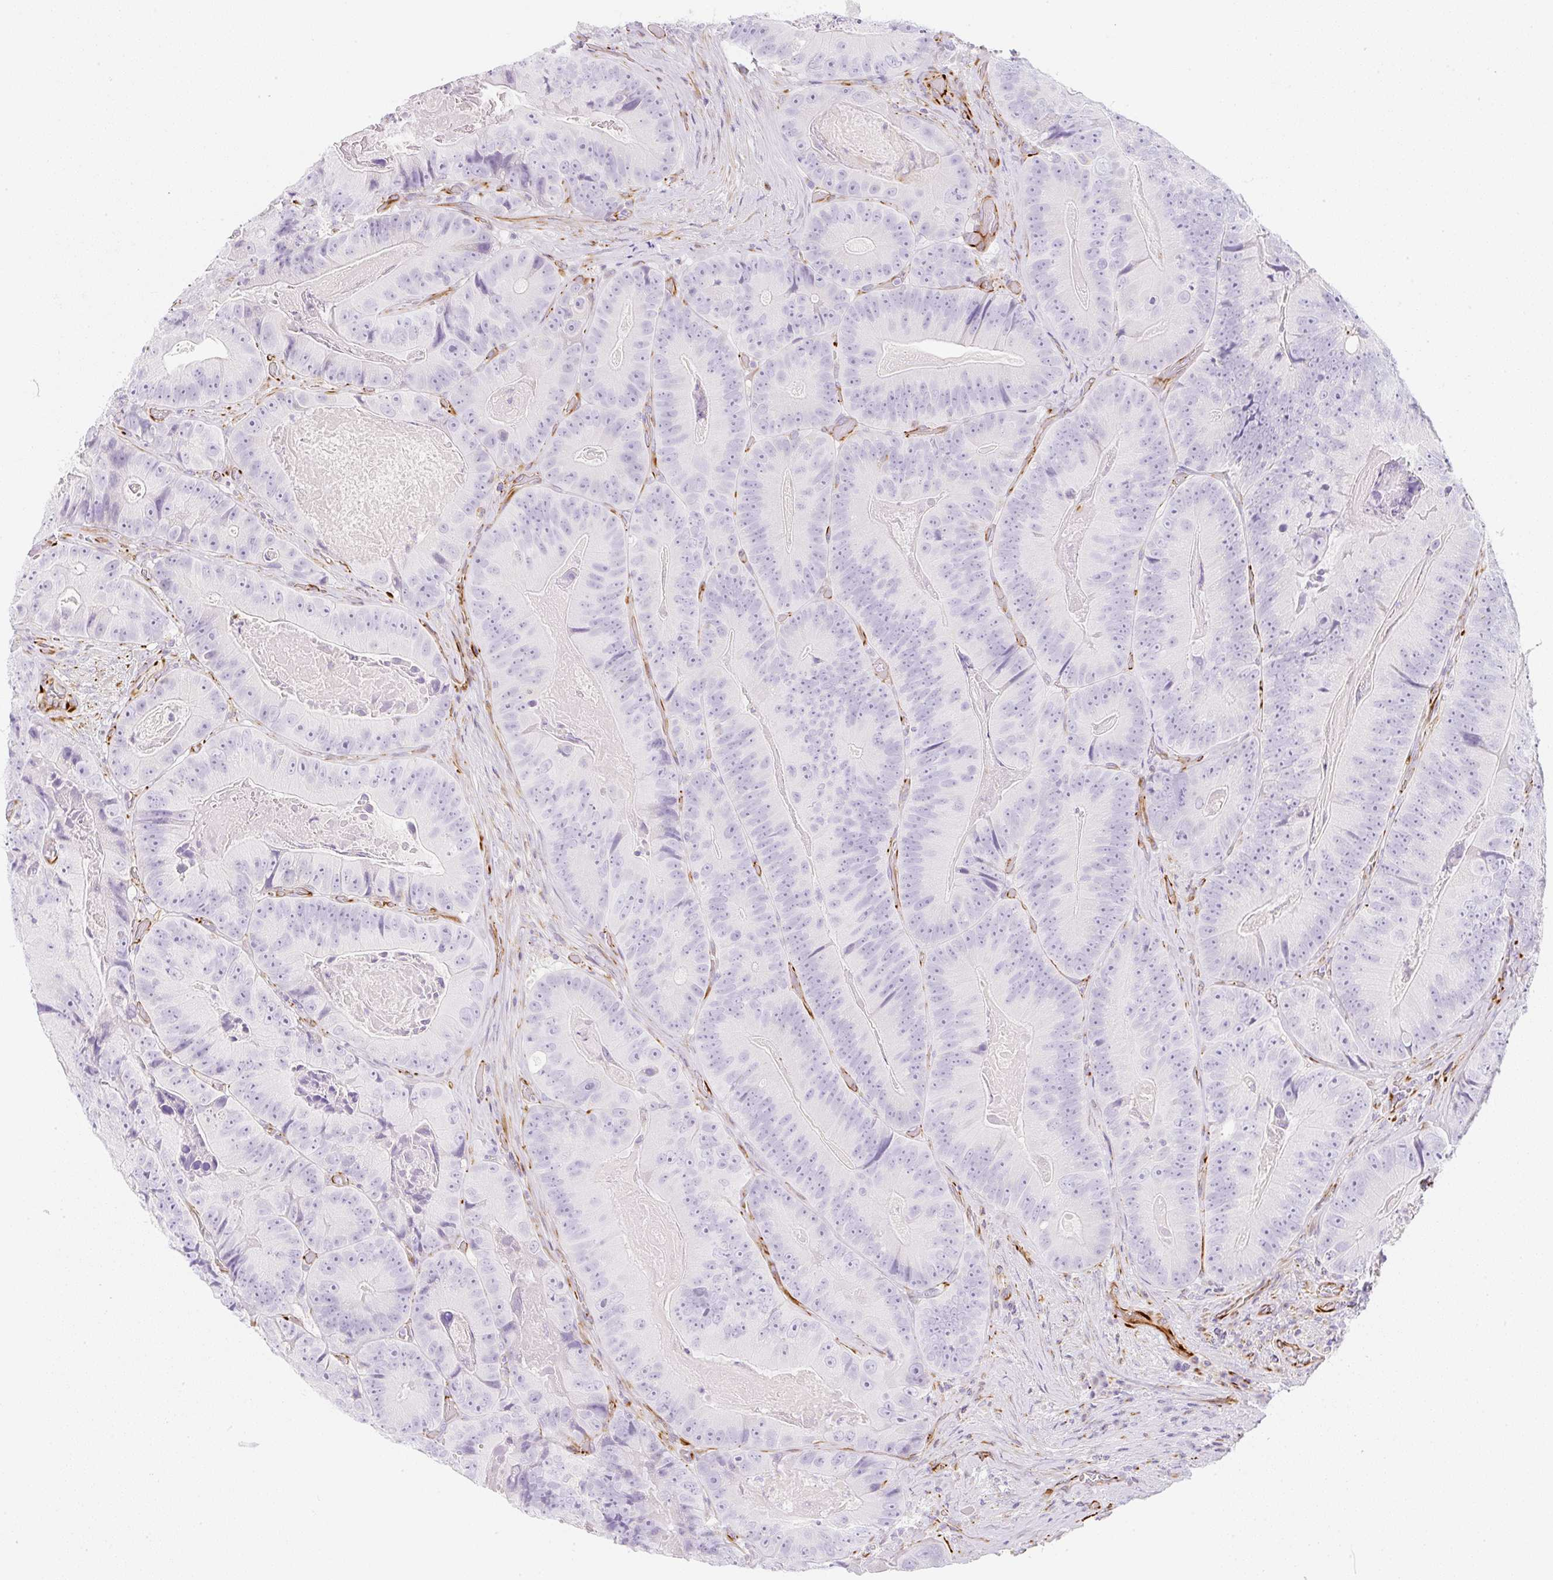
{"staining": {"intensity": "negative", "quantity": "none", "location": "none"}, "tissue": "colorectal cancer", "cell_type": "Tumor cells", "image_type": "cancer", "snomed": [{"axis": "morphology", "description": "Adenocarcinoma, NOS"}, {"axis": "topography", "description": "Colon"}], "caption": "Adenocarcinoma (colorectal) was stained to show a protein in brown. There is no significant staining in tumor cells.", "gene": "ZNF689", "patient": {"sex": "female", "age": 86}}